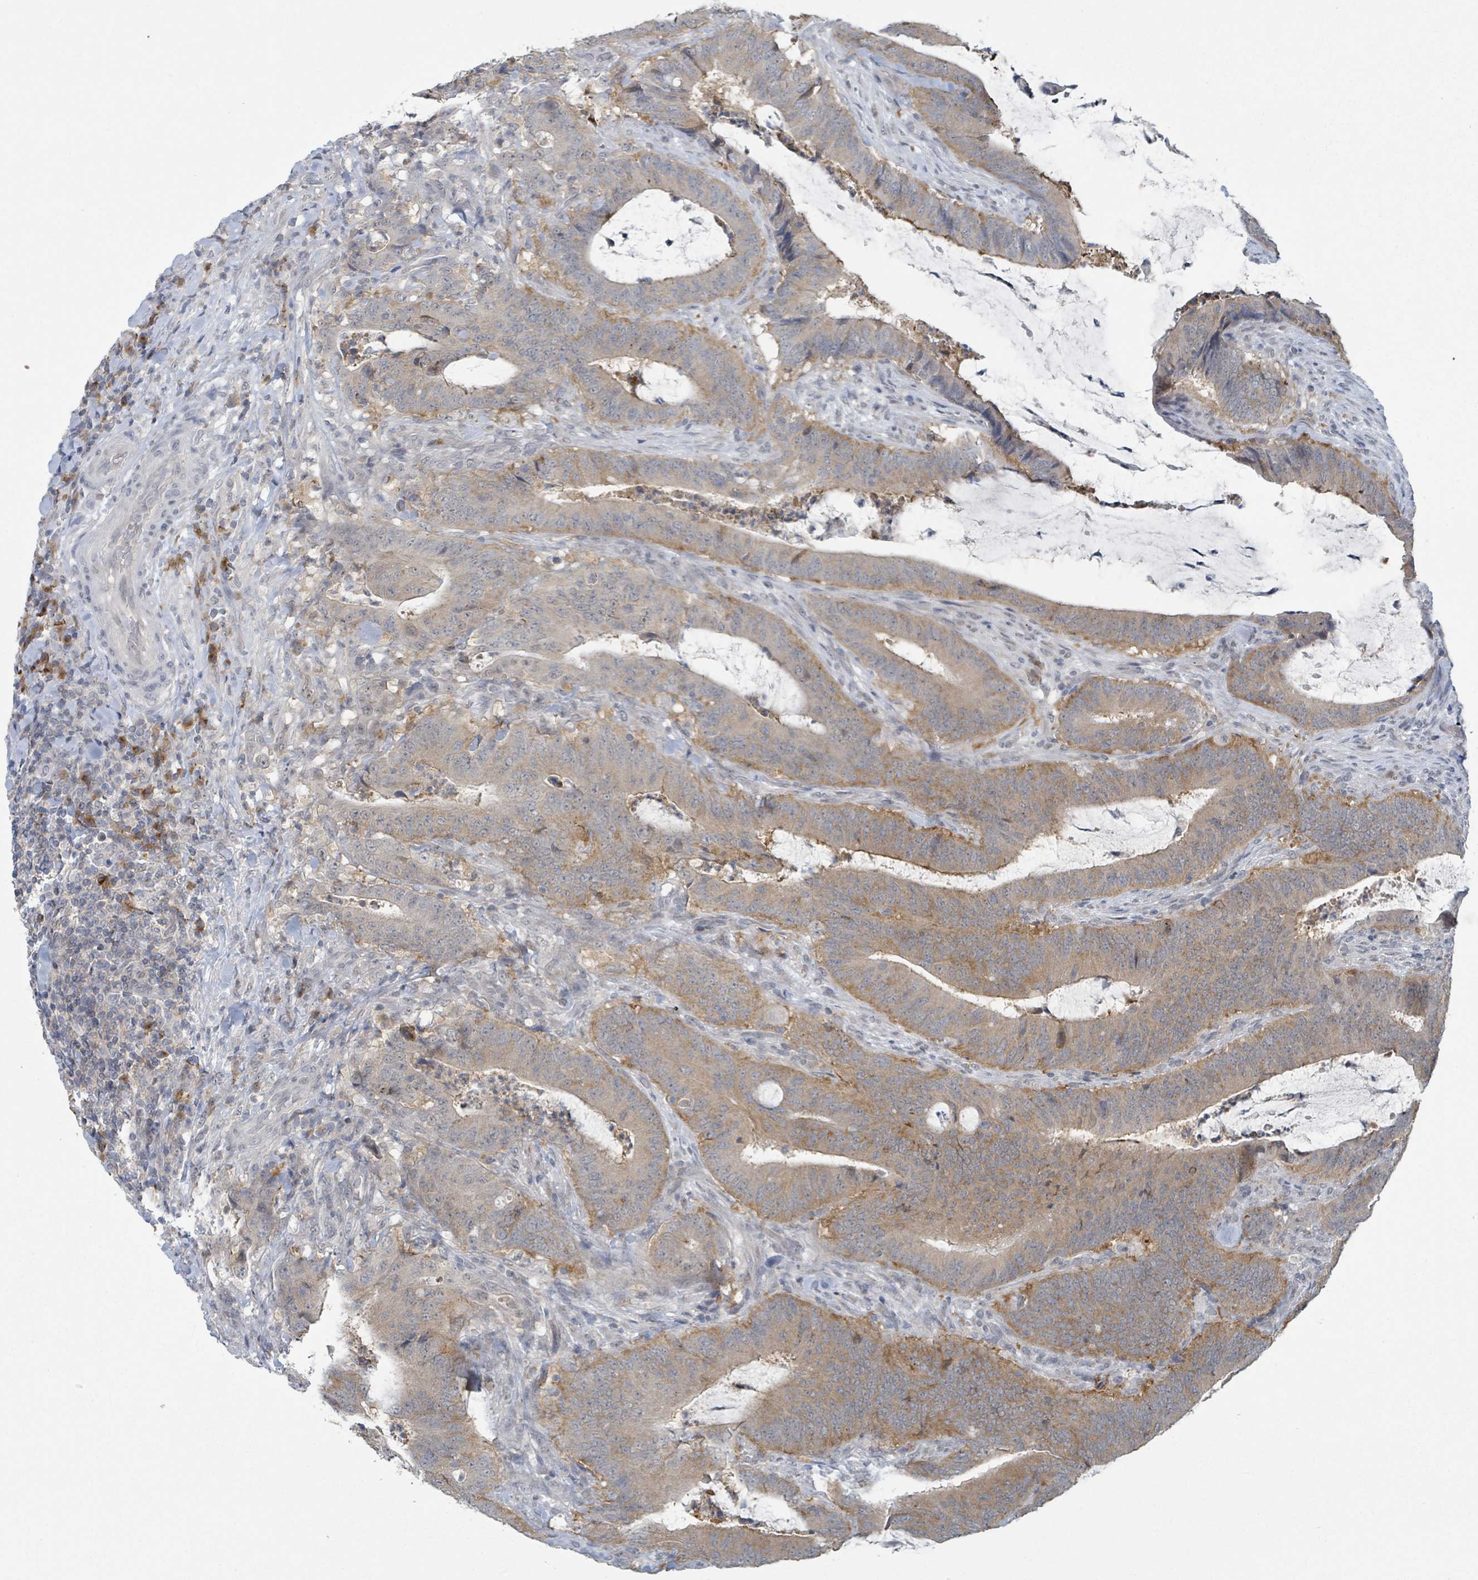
{"staining": {"intensity": "moderate", "quantity": "25%-75%", "location": "cytoplasmic/membranous,nuclear"}, "tissue": "colorectal cancer", "cell_type": "Tumor cells", "image_type": "cancer", "snomed": [{"axis": "morphology", "description": "Adenocarcinoma, NOS"}, {"axis": "topography", "description": "Colon"}], "caption": "Immunohistochemical staining of colorectal cancer exhibits moderate cytoplasmic/membranous and nuclear protein staining in approximately 25%-75% of tumor cells.", "gene": "ANKRD55", "patient": {"sex": "female", "age": 43}}